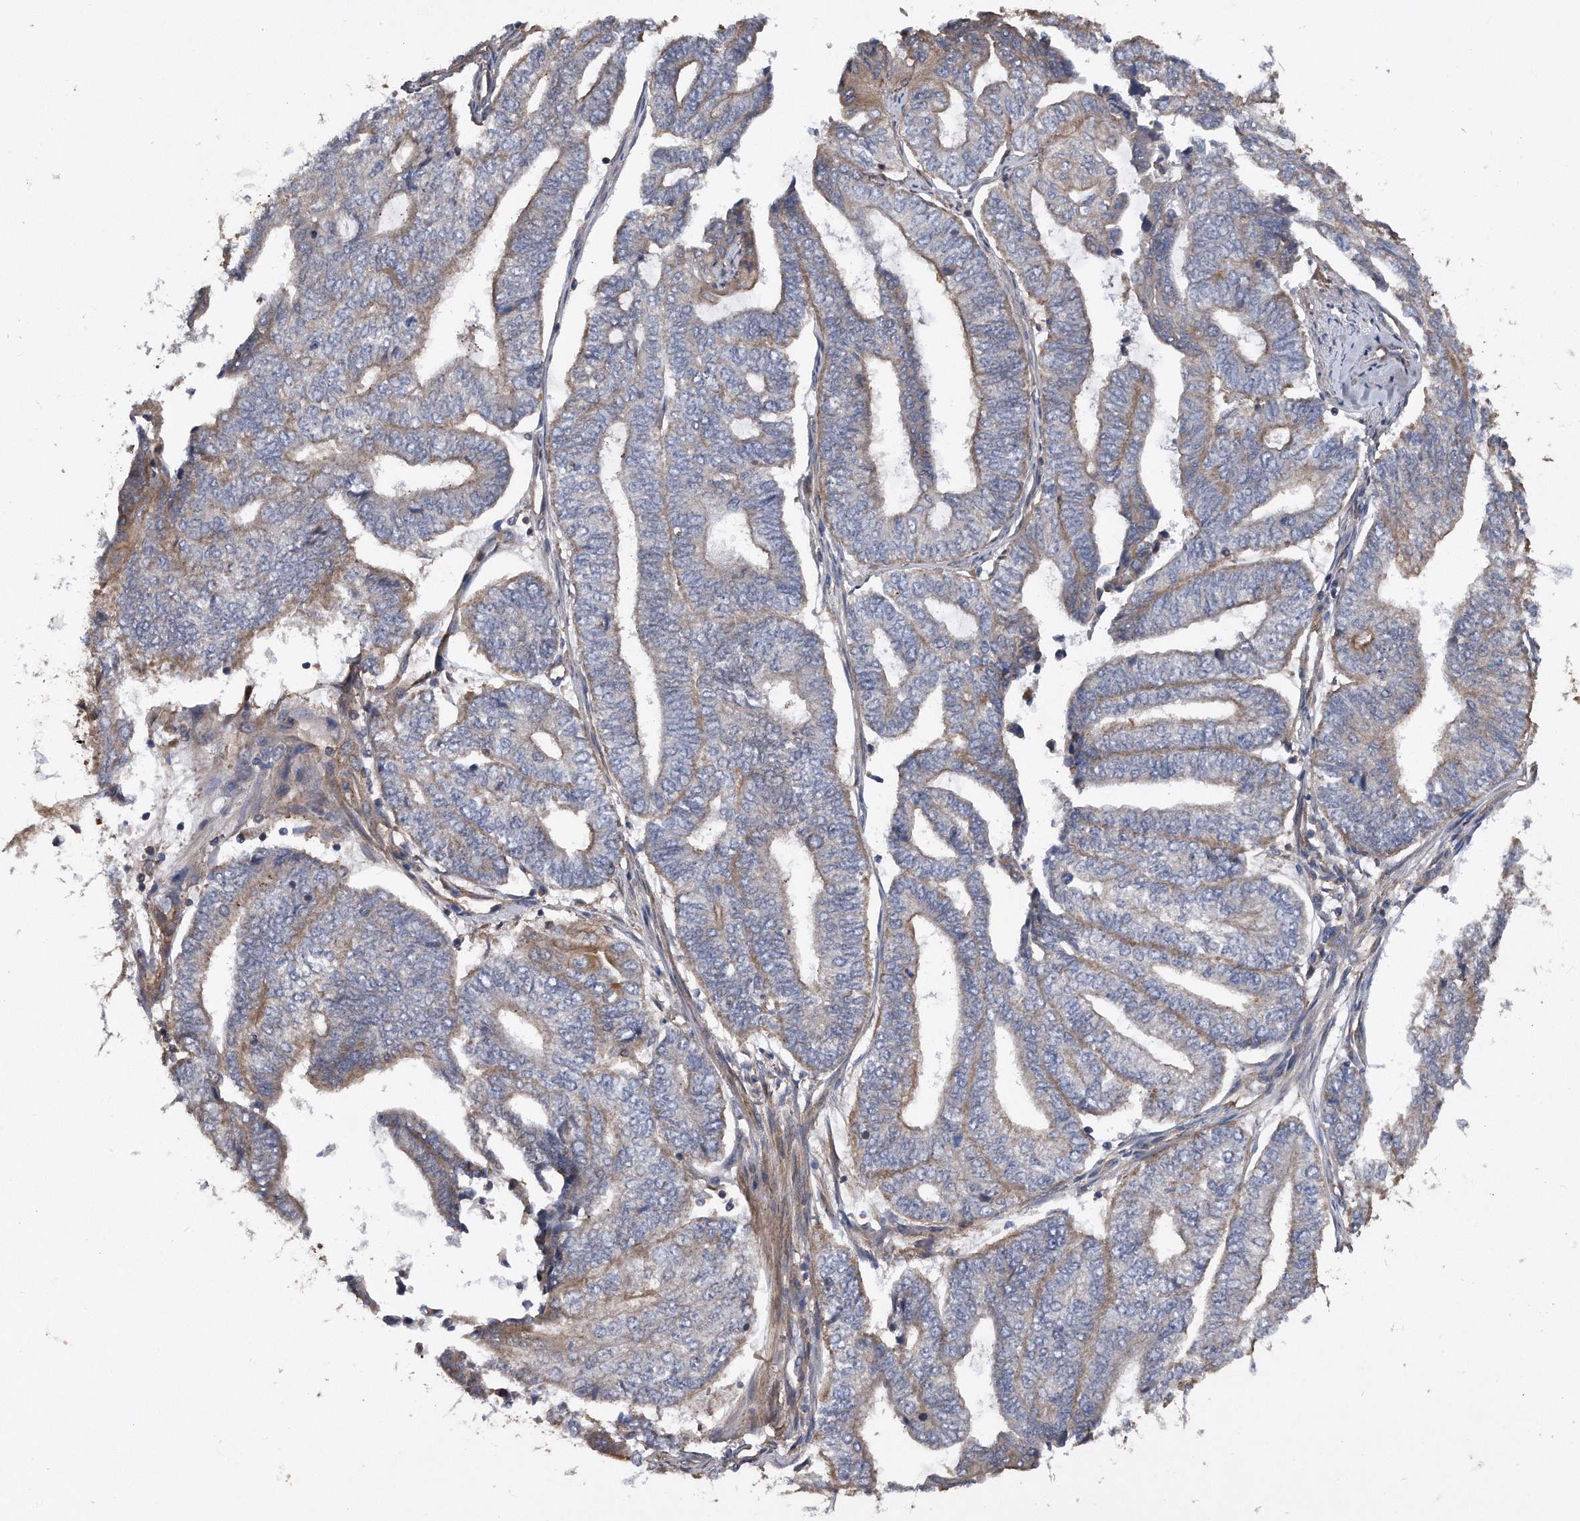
{"staining": {"intensity": "weak", "quantity": "25%-75%", "location": "cytoplasmic/membranous"}, "tissue": "endometrial cancer", "cell_type": "Tumor cells", "image_type": "cancer", "snomed": [{"axis": "morphology", "description": "Adenocarcinoma, NOS"}, {"axis": "topography", "description": "Uterus"}, {"axis": "topography", "description": "Endometrium"}], "caption": "Endometrial cancer stained for a protein (brown) shows weak cytoplasmic/membranous positive expression in approximately 25%-75% of tumor cells.", "gene": "KCND3", "patient": {"sex": "female", "age": 70}}